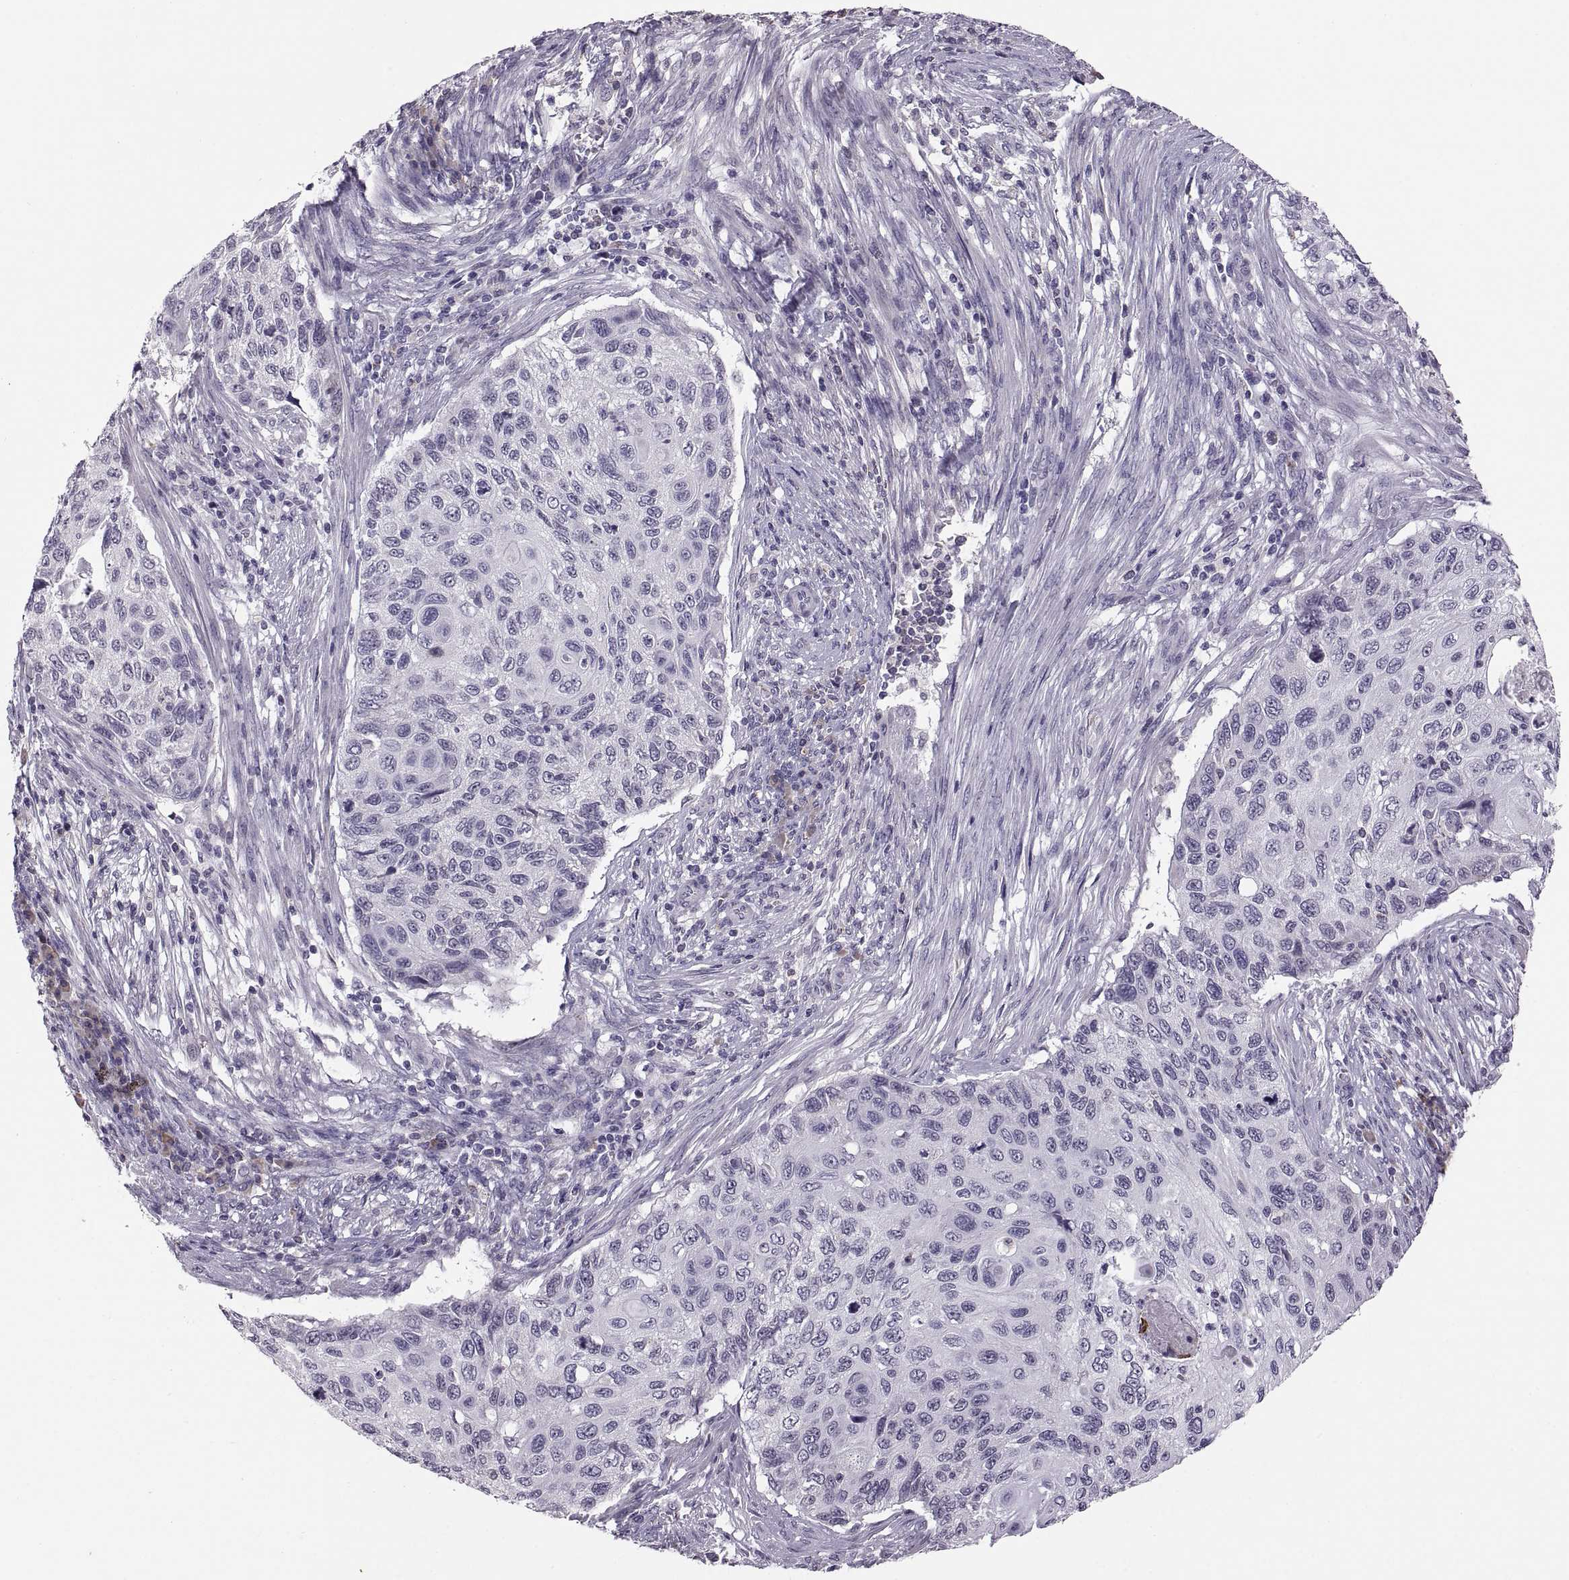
{"staining": {"intensity": "negative", "quantity": "none", "location": "none"}, "tissue": "cervical cancer", "cell_type": "Tumor cells", "image_type": "cancer", "snomed": [{"axis": "morphology", "description": "Squamous cell carcinoma, NOS"}, {"axis": "topography", "description": "Cervix"}], "caption": "A histopathology image of human cervical squamous cell carcinoma is negative for staining in tumor cells.", "gene": "MAGEB18", "patient": {"sex": "female", "age": 70}}